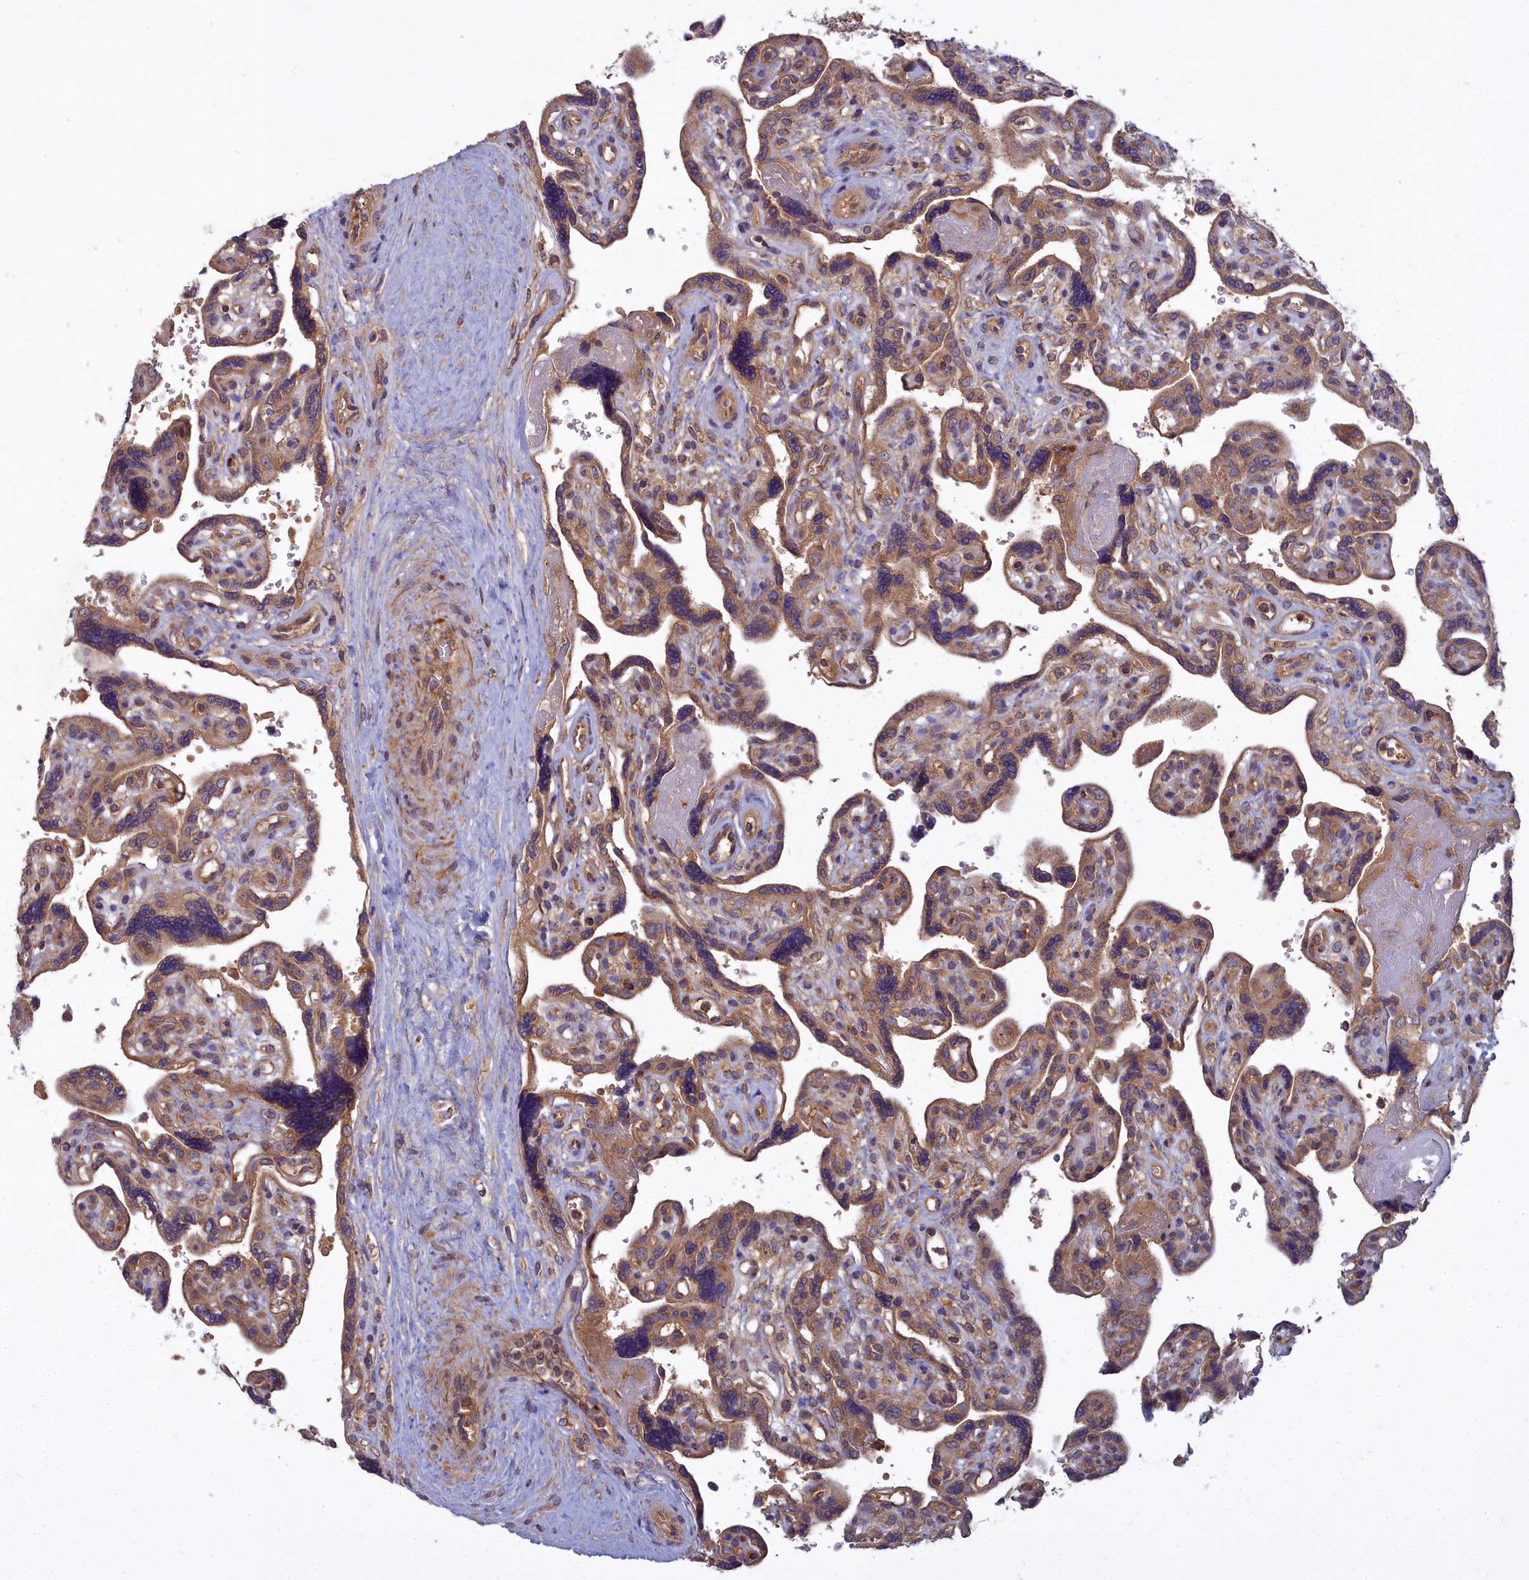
{"staining": {"intensity": "moderate", "quantity": ">75%", "location": "cytoplasmic/membranous"}, "tissue": "placenta", "cell_type": "Trophoblastic cells", "image_type": "normal", "snomed": [{"axis": "morphology", "description": "Normal tissue, NOS"}, {"axis": "topography", "description": "Placenta"}], "caption": "Protein expression analysis of unremarkable placenta exhibits moderate cytoplasmic/membranous staining in about >75% of trophoblastic cells.", "gene": "CCDC167", "patient": {"sex": "female", "age": 39}}